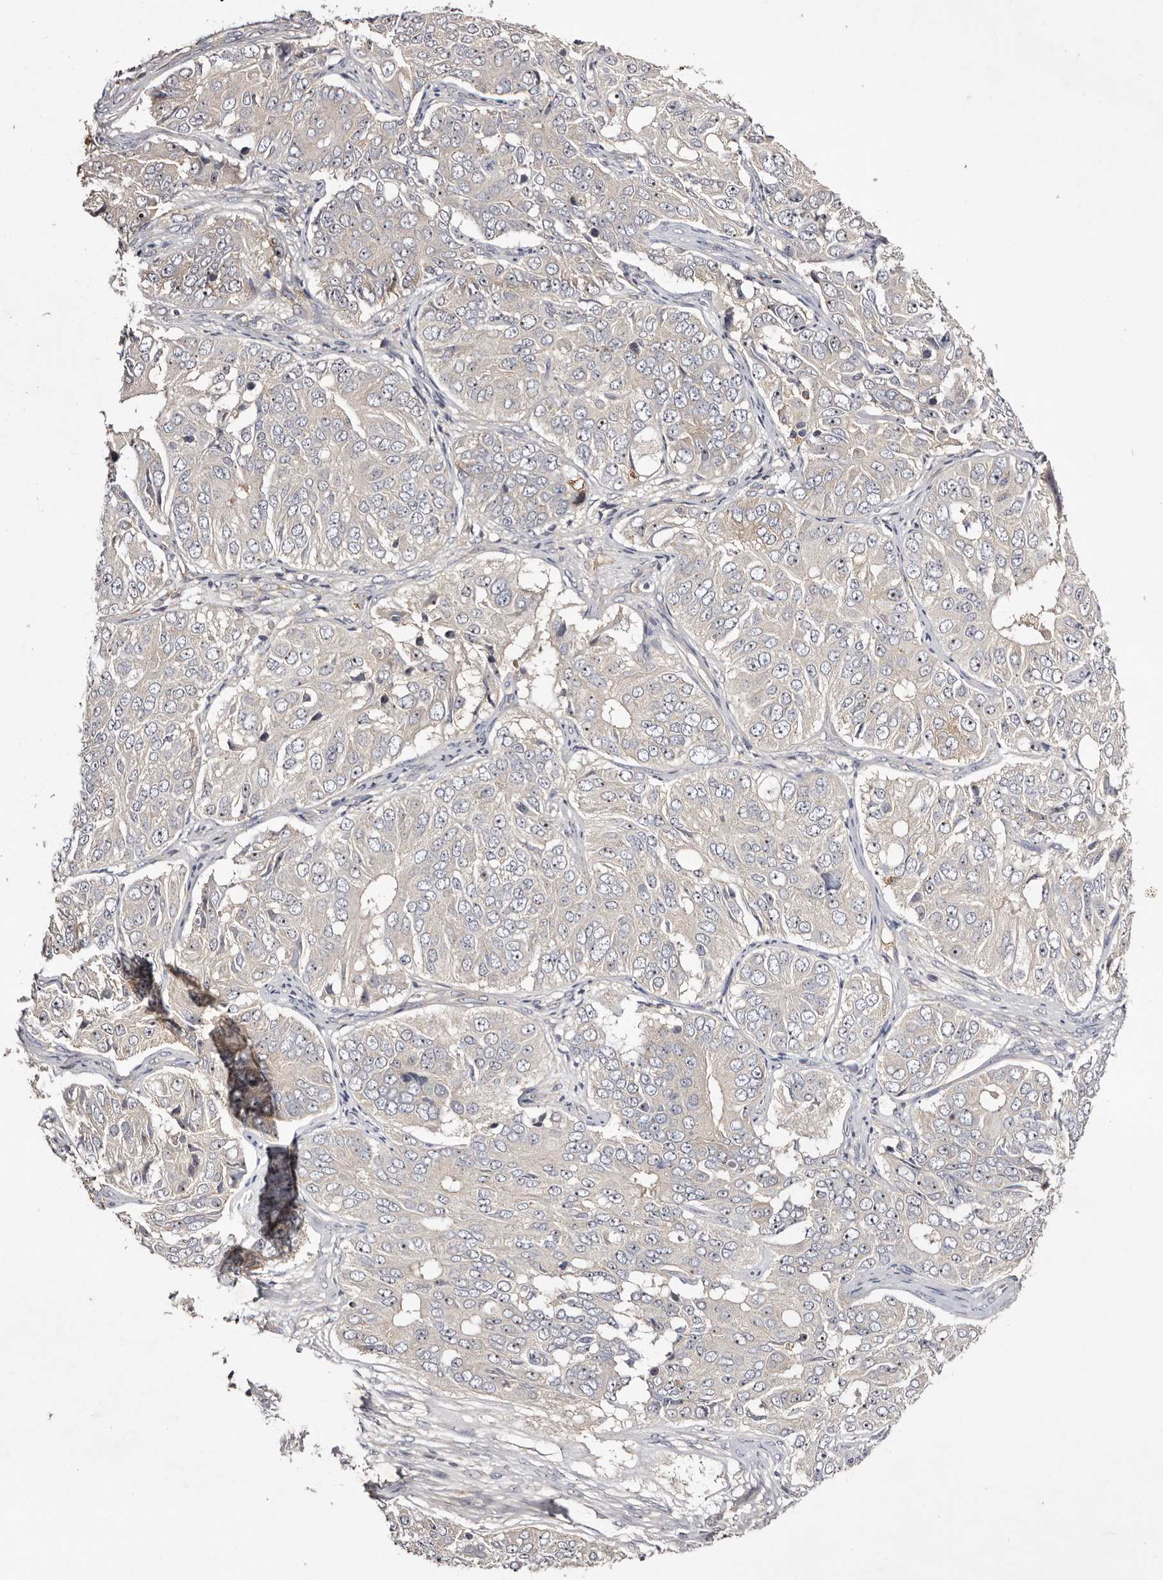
{"staining": {"intensity": "negative", "quantity": "none", "location": "none"}, "tissue": "ovarian cancer", "cell_type": "Tumor cells", "image_type": "cancer", "snomed": [{"axis": "morphology", "description": "Carcinoma, endometroid"}, {"axis": "topography", "description": "Ovary"}], "caption": "IHC of endometroid carcinoma (ovarian) shows no positivity in tumor cells.", "gene": "LTV1", "patient": {"sex": "female", "age": 51}}